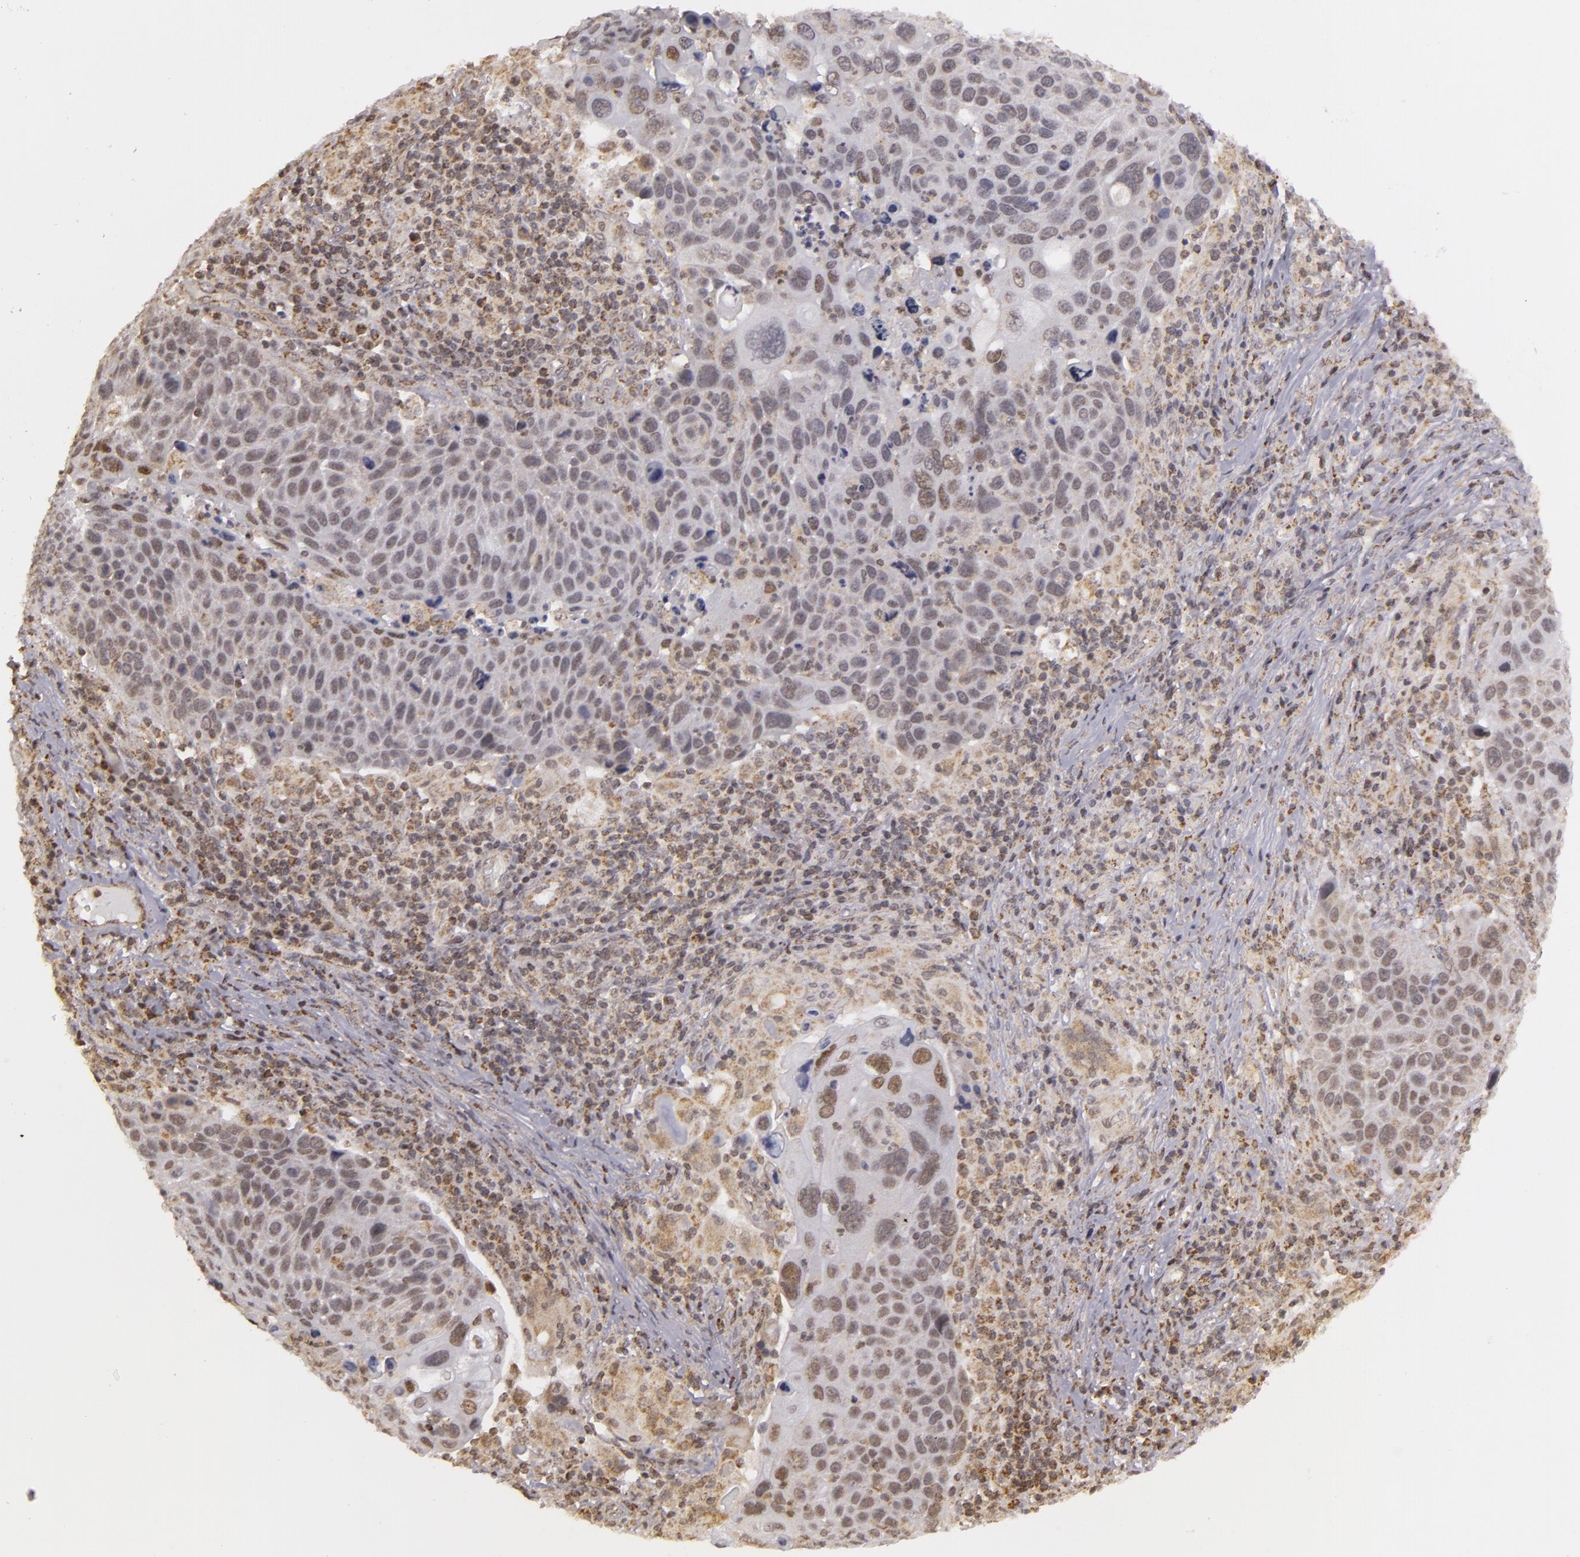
{"staining": {"intensity": "weak", "quantity": "25%-75%", "location": "nuclear"}, "tissue": "lung cancer", "cell_type": "Tumor cells", "image_type": "cancer", "snomed": [{"axis": "morphology", "description": "Squamous cell carcinoma, NOS"}, {"axis": "topography", "description": "Lung"}], "caption": "Brown immunohistochemical staining in lung squamous cell carcinoma reveals weak nuclear staining in approximately 25%-75% of tumor cells. (DAB (3,3'-diaminobenzidine) IHC with brightfield microscopy, high magnification).", "gene": "MXD1", "patient": {"sex": "male", "age": 68}}